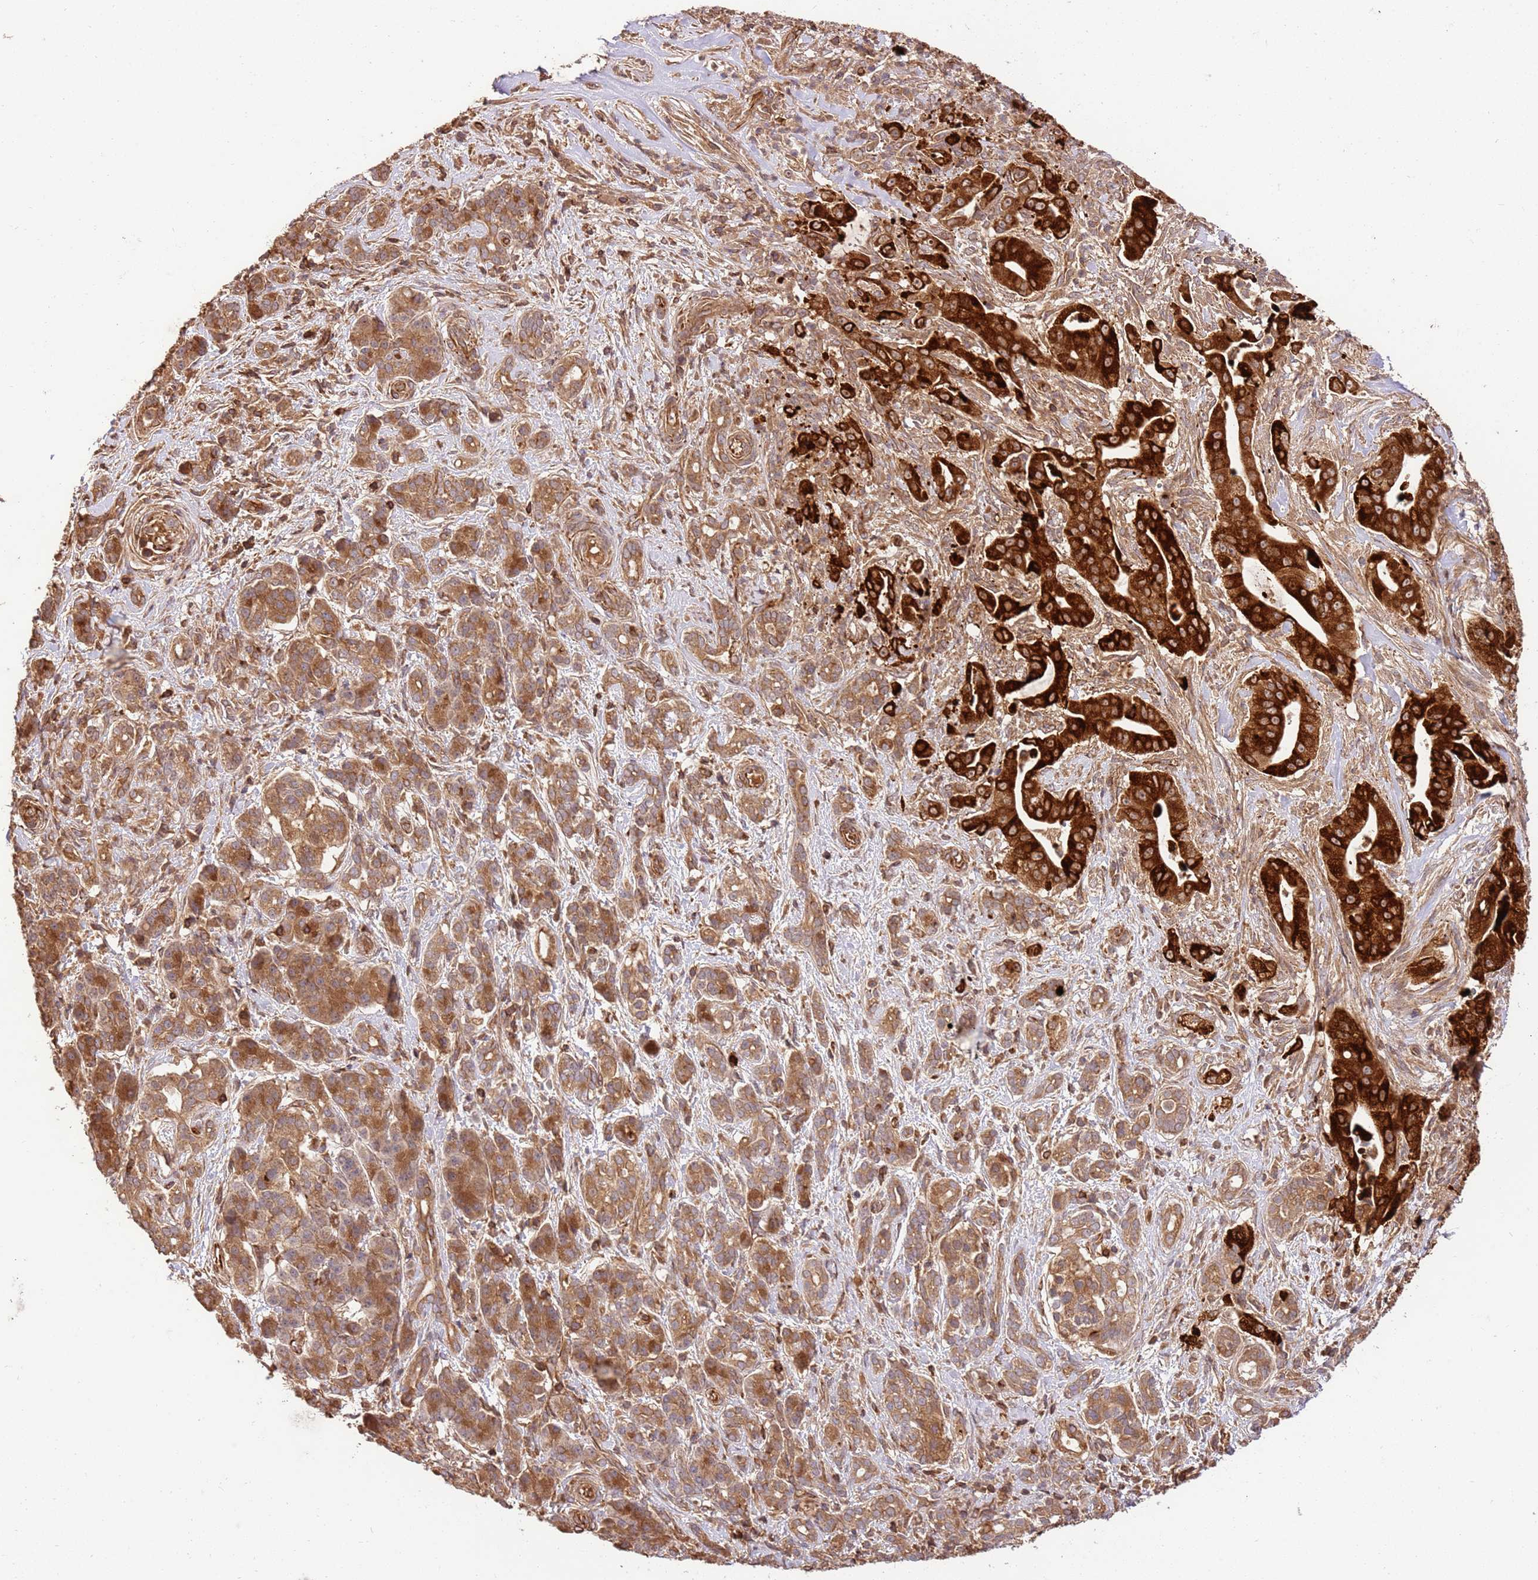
{"staining": {"intensity": "strong", "quantity": ">75%", "location": "cytoplasmic/membranous"}, "tissue": "pancreatic cancer", "cell_type": "Tumor cells", "image_type": "cancer", "snomed": [{"axis": "morphology", "description": "Adenocarcinoma, NOS"}, {"axis": "topography", "description": "Pancreas"}], "caption": "Pancreatic cancer stained with DAB immunohistochemistry displays high levels of strong cytoplasmic/membranous staining in about >75% of tumor cells.", "gene": "KATNAL2", "patient": {"sex": "male", "age": 57}}